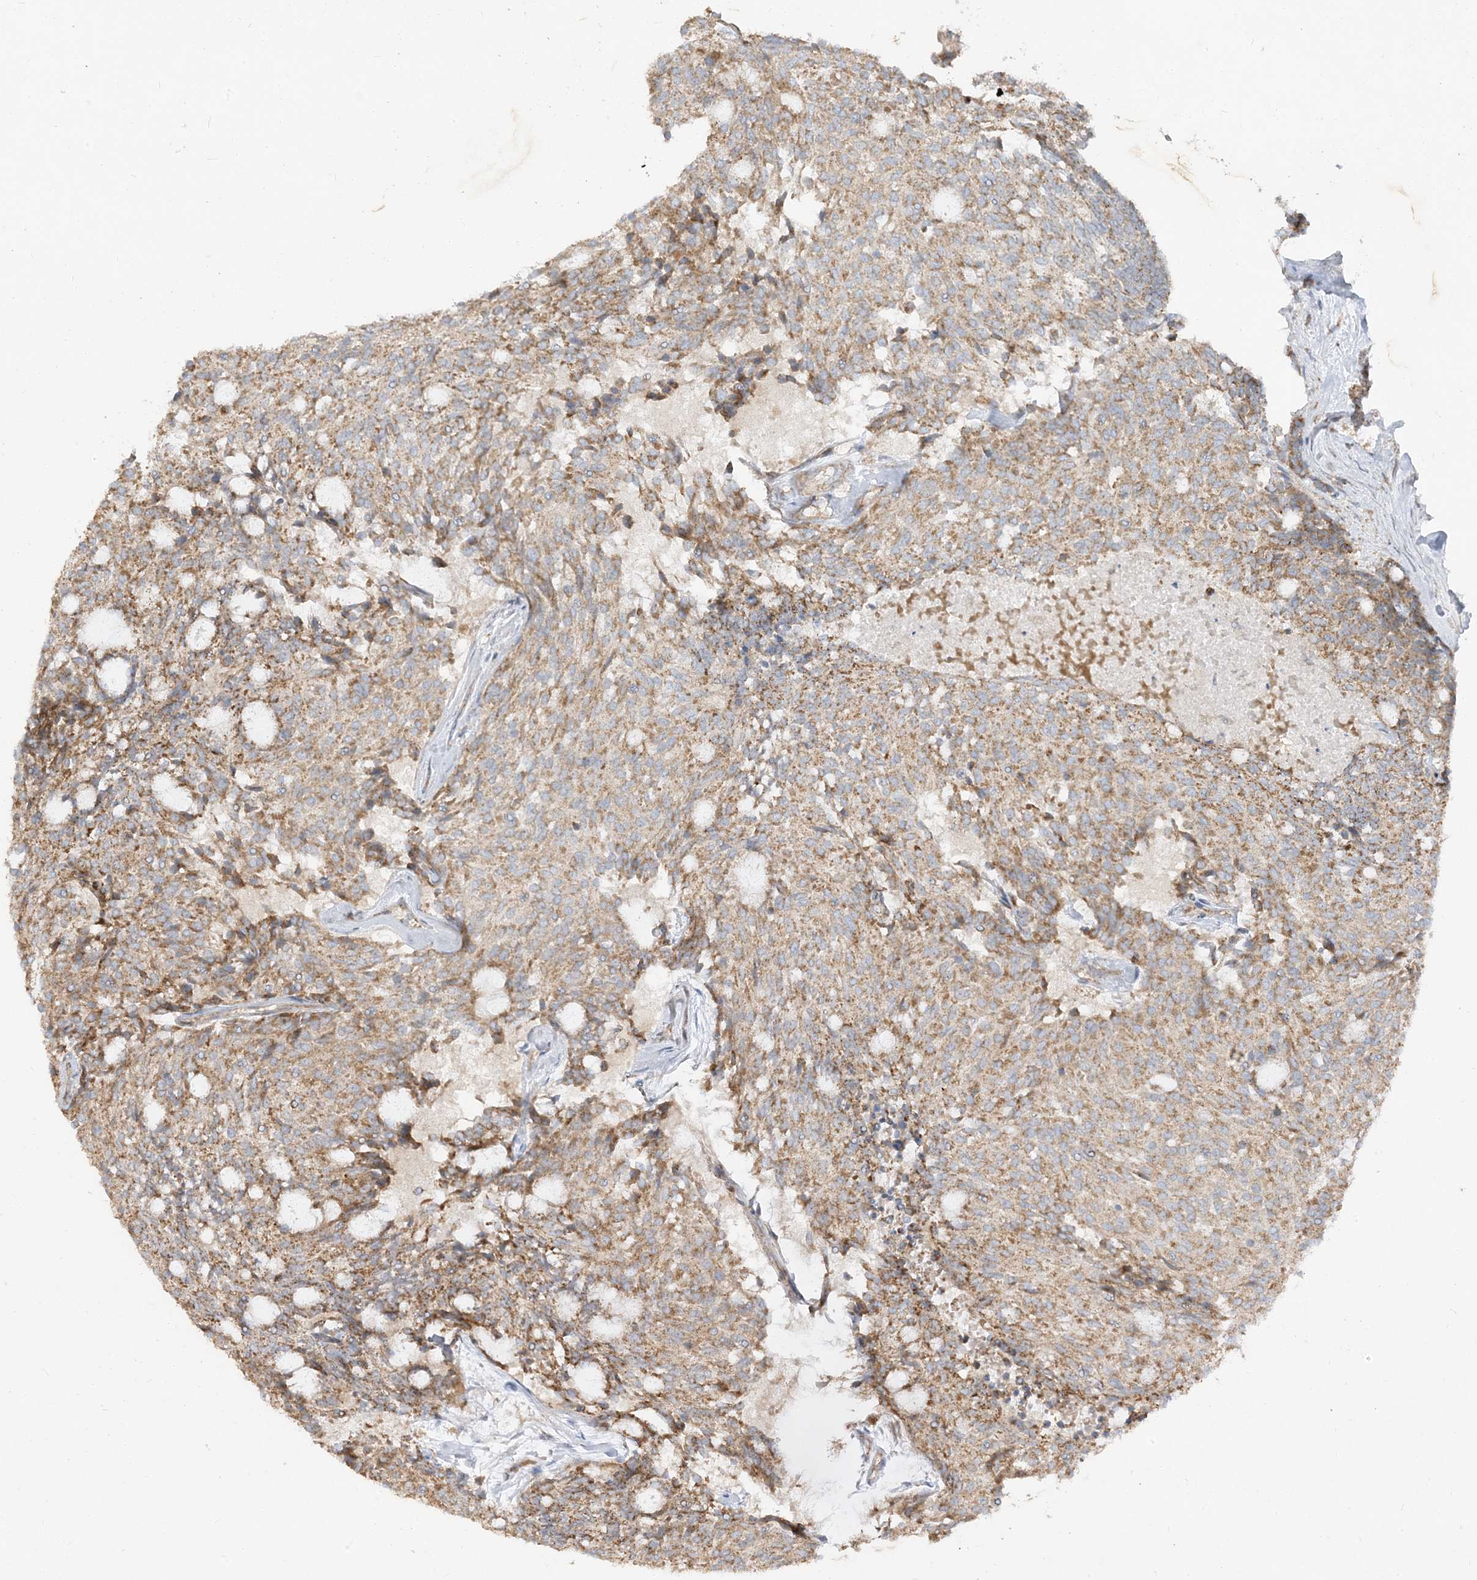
{"staining": {"intensity": "moderate", "quantity": ">75%", "location": "cytoplasmic/membranous"}, "tissue": "carcinoid", "cell_type": "Tumor cells", "image_type": "cancer", "snomed": [{"axis": "morphology", "description": "Carcinoid, malignant, NOS"}, {"axis": "topography", "description": "Pancreas"}], "caption": "Immunohistochemical staining of human carcinoid reveals medium levels of moderate cytoplasmic/membranous expression in about >75% of tumor cells.", "gene": "AARS2", "patient": {"sex": "female", "age": 54}}